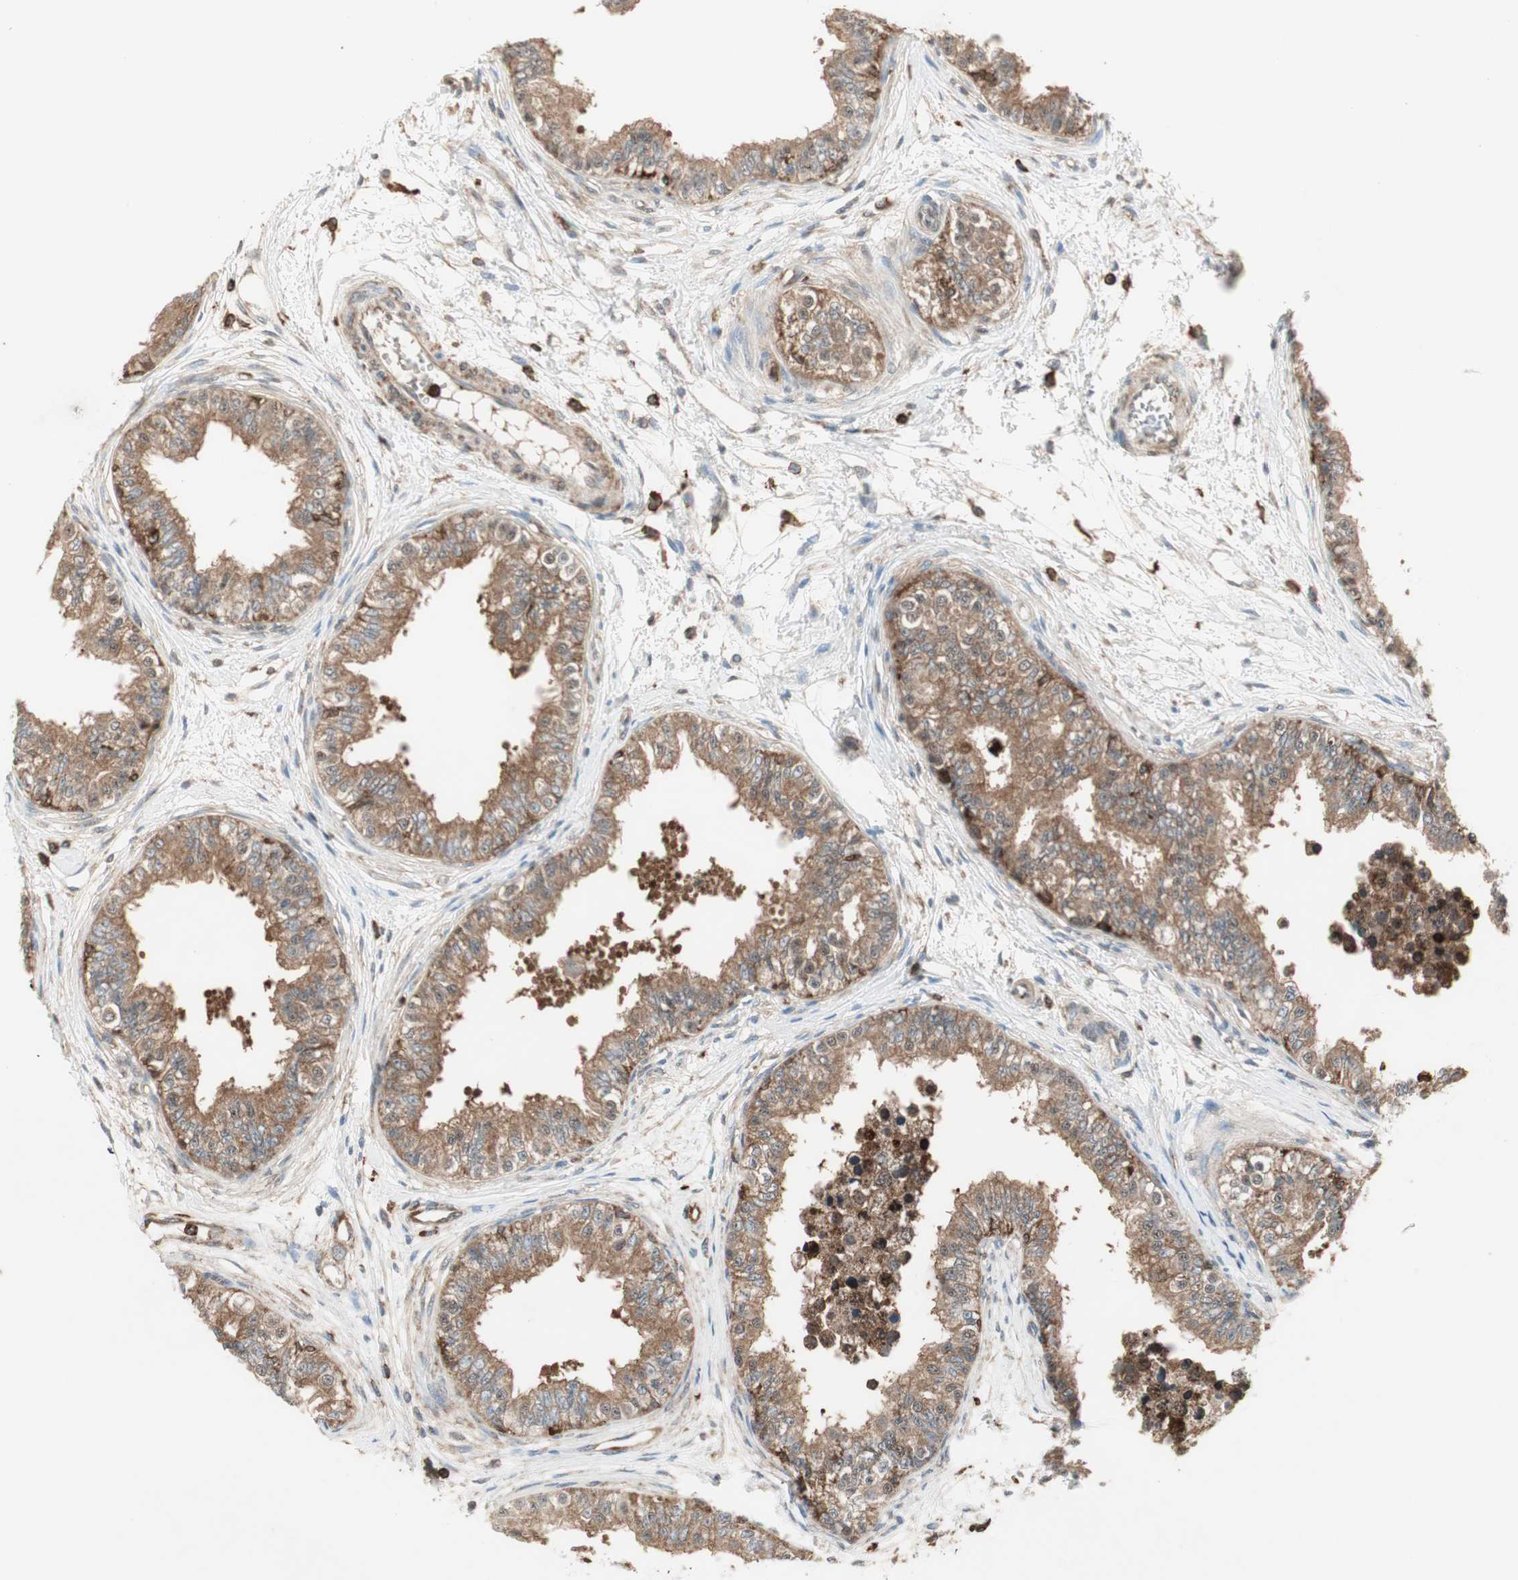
{"staining": {"intensity": "moderate", "quantity": ">75%", "location": "cytoplasmic/membranous"}, "tissue": "epididymis", "cell_type": "Glandular cells", "image_type": "normal", "snomed": [{"axis": "morphology", "description": "Normal tissue, NOS"}, {"axis": "morphology", "description": "Adenocarcinoma, metastatic, NOS"}, {"axis": "topography", "description": "Testis"}, {"axis": "topography", "description": "Epididymis"}], "caption": "The image exhibits a brown stain indicating the presence of a protein in the cytoplasmic/membranous of glandular cells in epididymis.", "gene": "MMP3", "patient": {"sex": "male", "age": 26}}